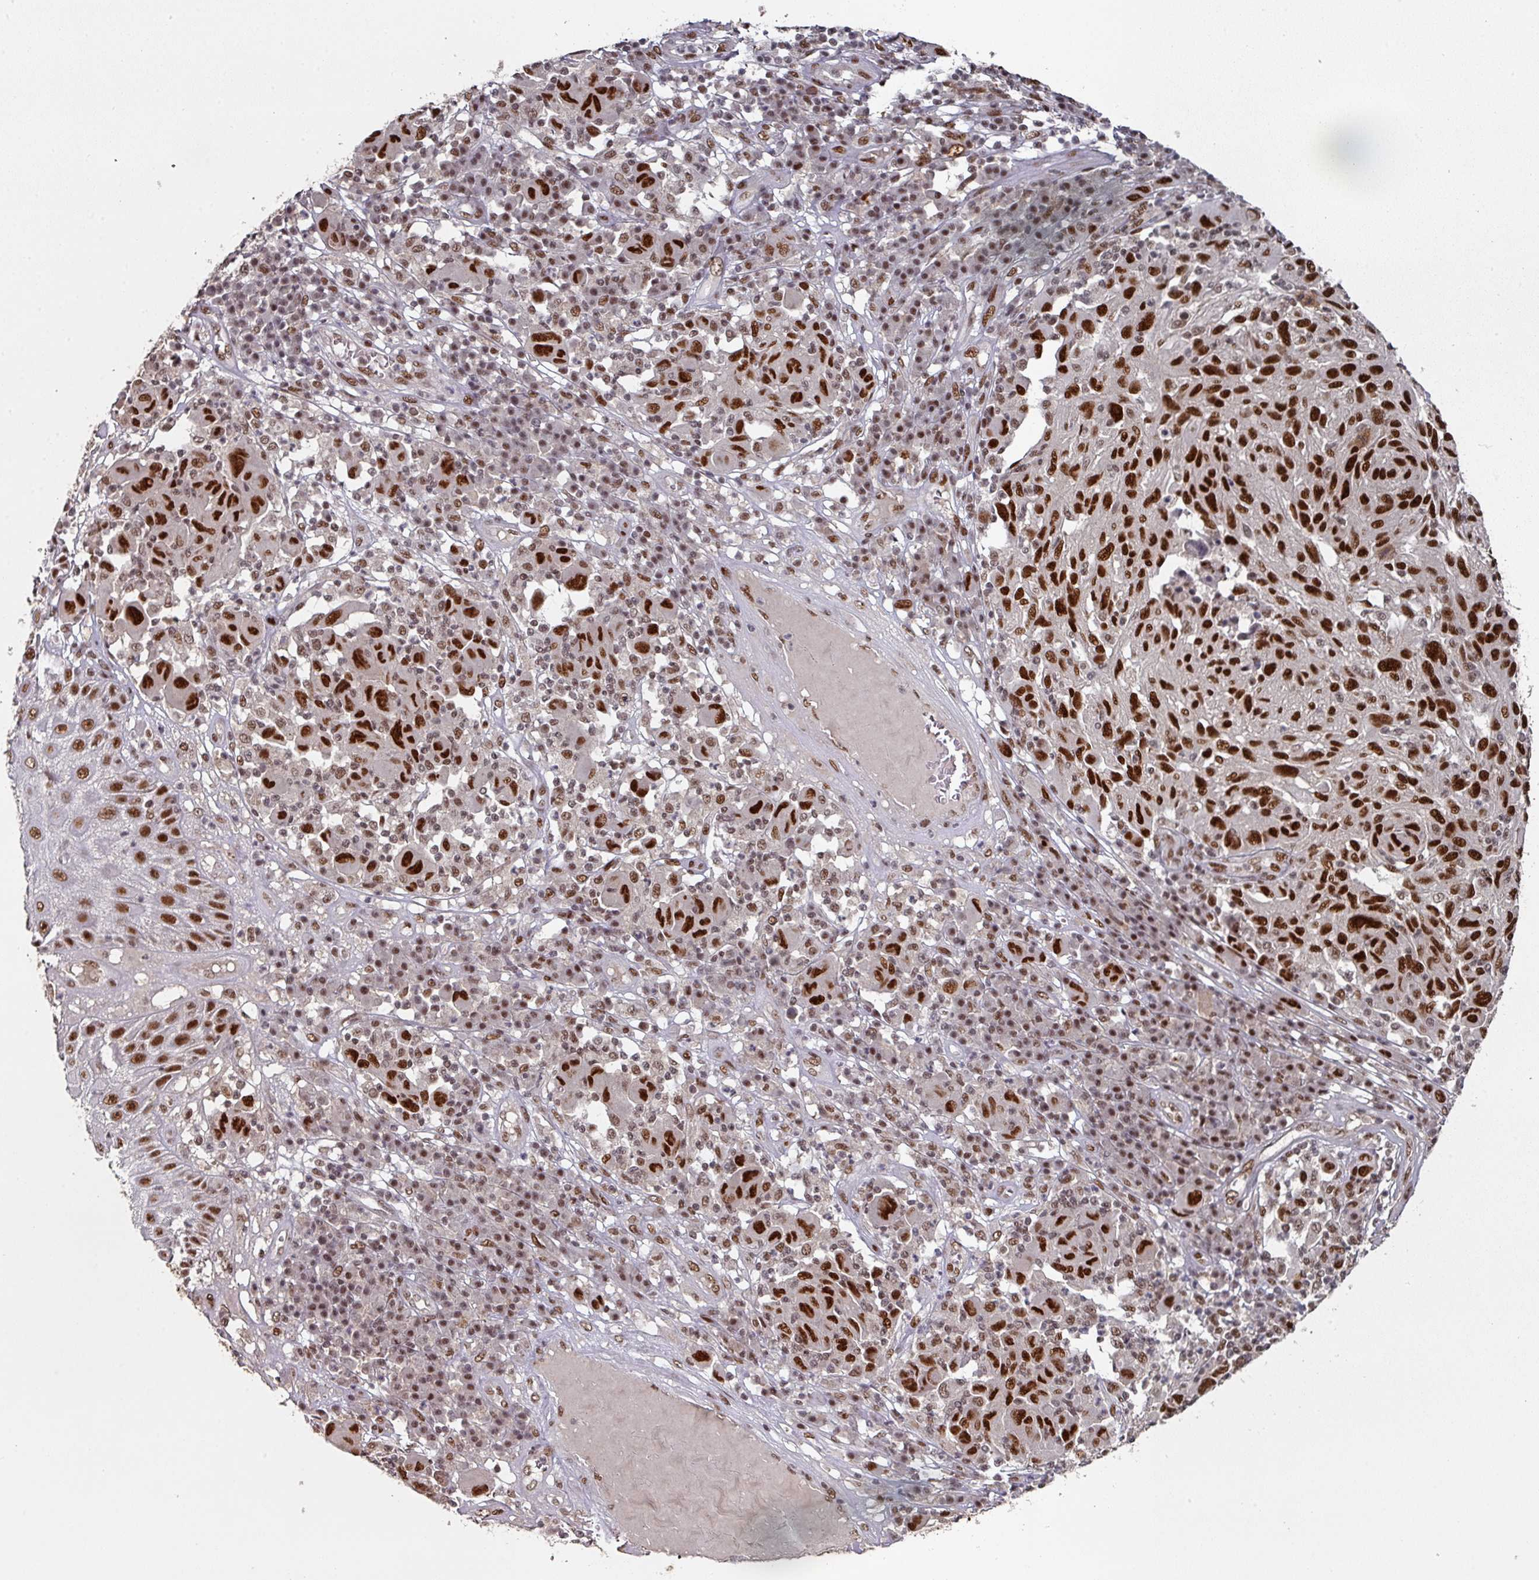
{"staining": {"intensity": "strong", "quantity": ">75%", "location": "nuclear"}, "tissue": "melanoma", "cell_type": "Tumor cells", "image_type": "cancer", "snomed": [{"axis": "morphology", "description": "Malignant melanoma, NOS"}, {"axis": "topography", "description": "Skin"}], "caption": "Protein staining of malignant melanoma tissue exhibits strong nuclear staining in approximately >75% of tumor cells. (DAB (3,3'-diaminobenzidine) = brown stain, brightfield microscopy at high magnification).", "gene": "MEPCE", "patient": {"sex": "male", "age": 53}}